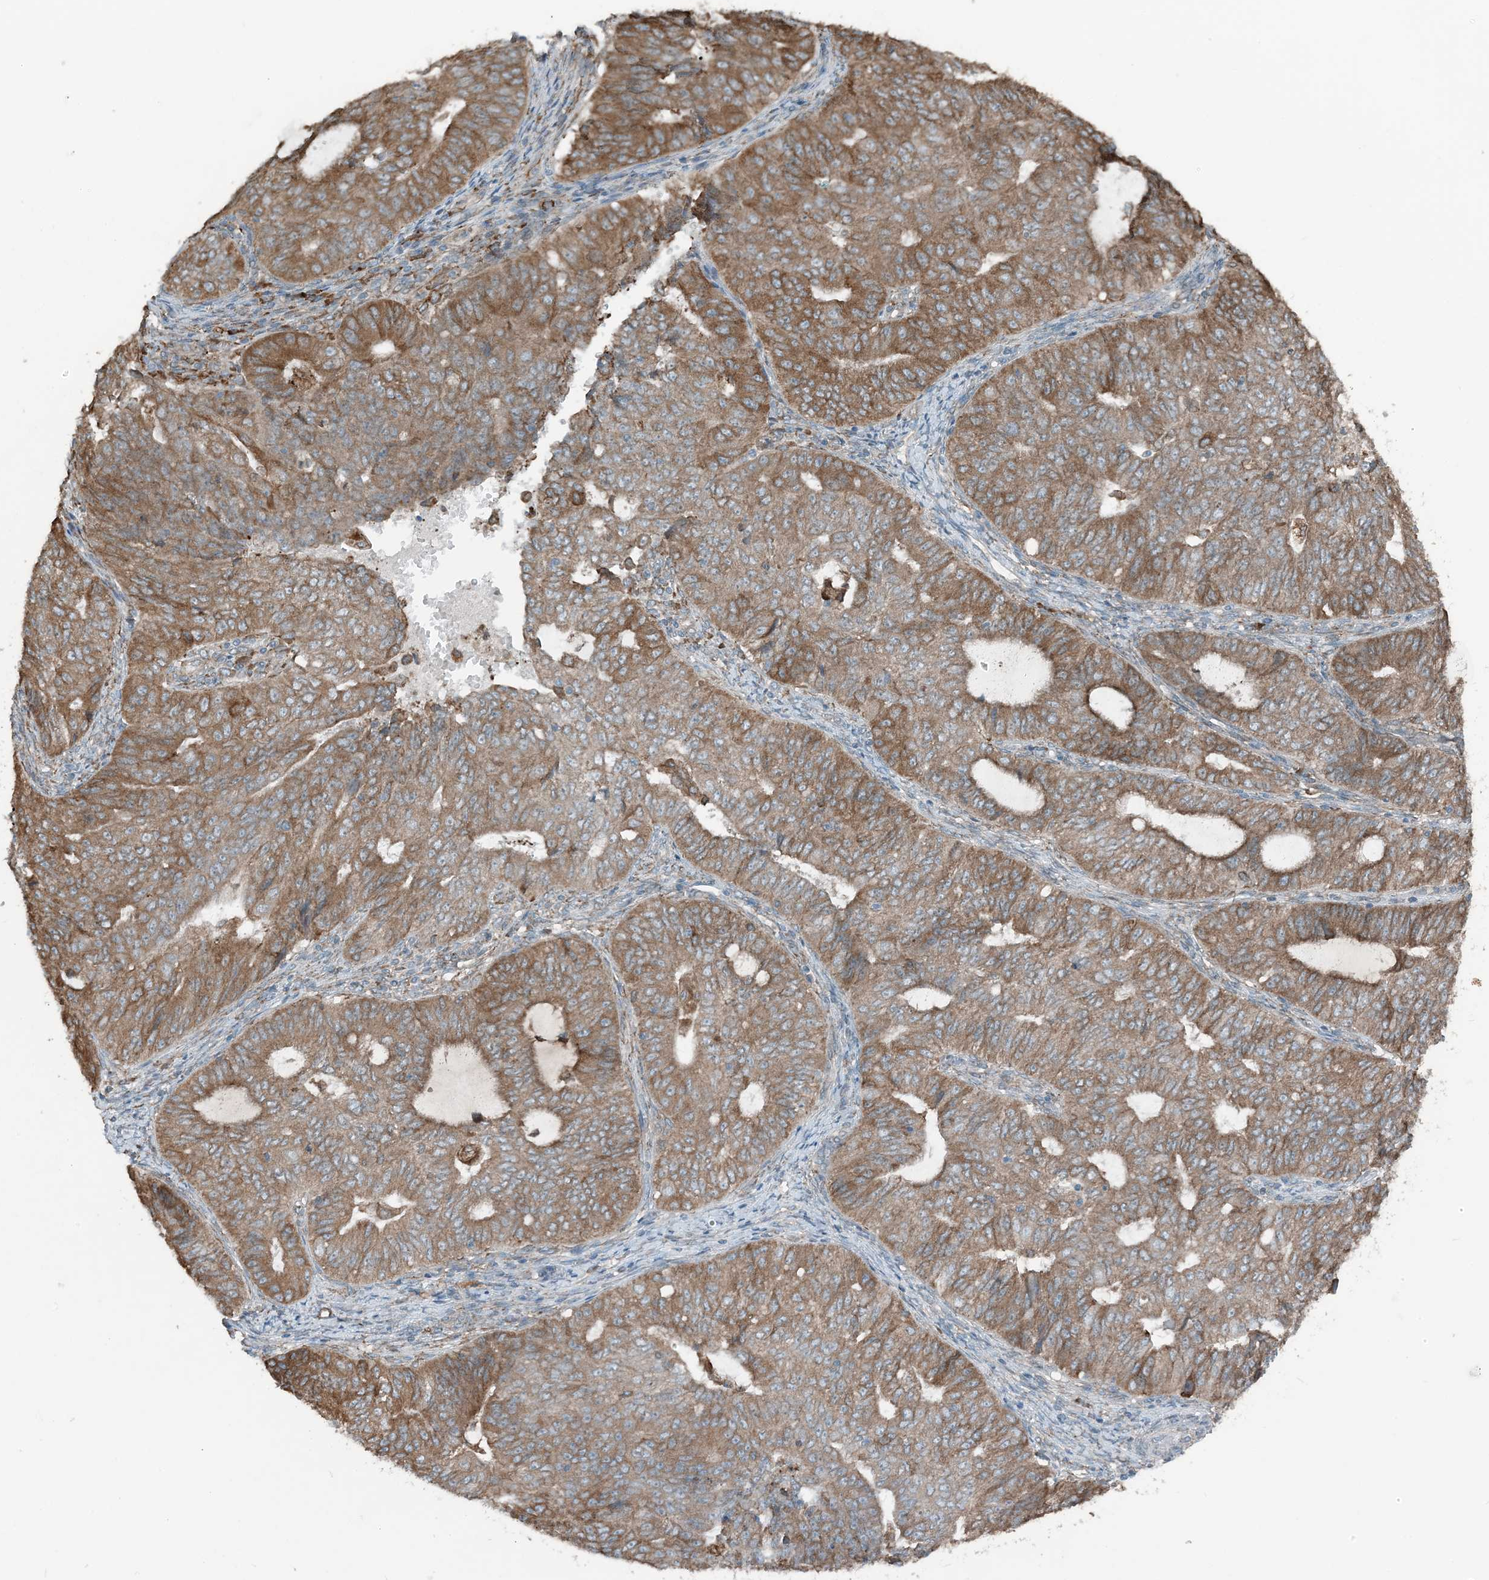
{"staining": {"intensity": "moderate", "quantity": ">75%", "location": "cytoplasmic/membranous"}, "tissue": "endometrial cancer", "cell_type": "Tumor cells", "image_type": "cancer", "snomed": [{"axis": "morphology", "description": "Adenocarcinoma, NOS"}, {"axis": "topography", "description": "Endometrium"}], "caption": "Endometrial adenocarcinoma was stained to show a protein in brown. There is medium levels of moderate cytoplasmic/membranous staining in approximately >75% of tumor cells.", "gene": "CERKL", "patient": {"sex": "female", "age": 32}}